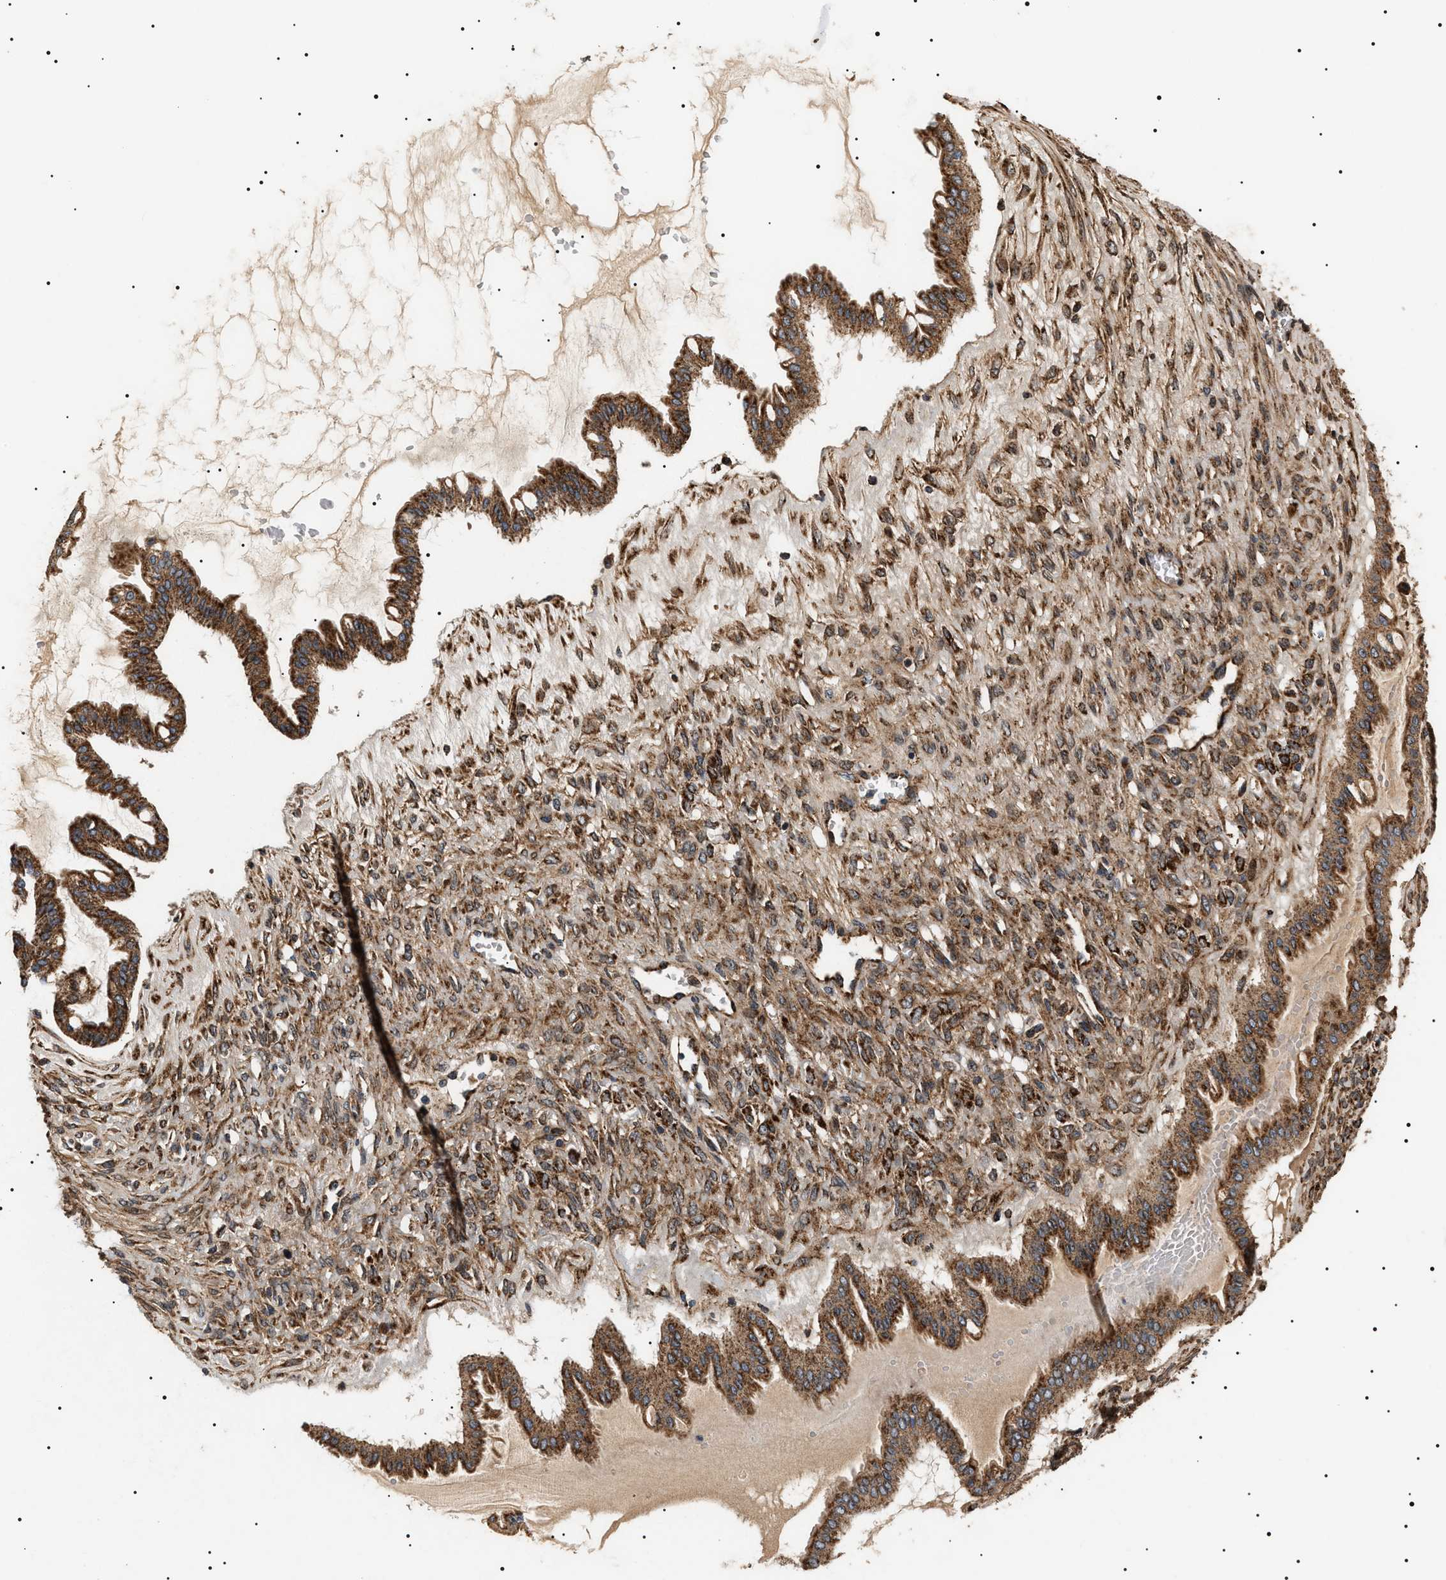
{"staining": {"intensity": "strong", "quantity": ">75%", "location": "cytoplasmic/membranous"}, "tissue": "ovarian cancer", "cell_type": "Tumor cells", "image_type": "cancer", "snomed": [{"axis": "morphology", "description": "Cystadenocarcinoma, mucinous, NOS"}, {"axis": "topography", "description": "Ovary"}], "caption": "A brown stain shows strong cytoplasmic/membranous expression of a protein in human ovarian cancer tumor cells. (DAB (3,3'-diaminobenzidine) IHC, brown staining for protein, blue staining for nuclei).", "gene": "ZBTB26", "patient": {"sex": "female", "age": 73}}